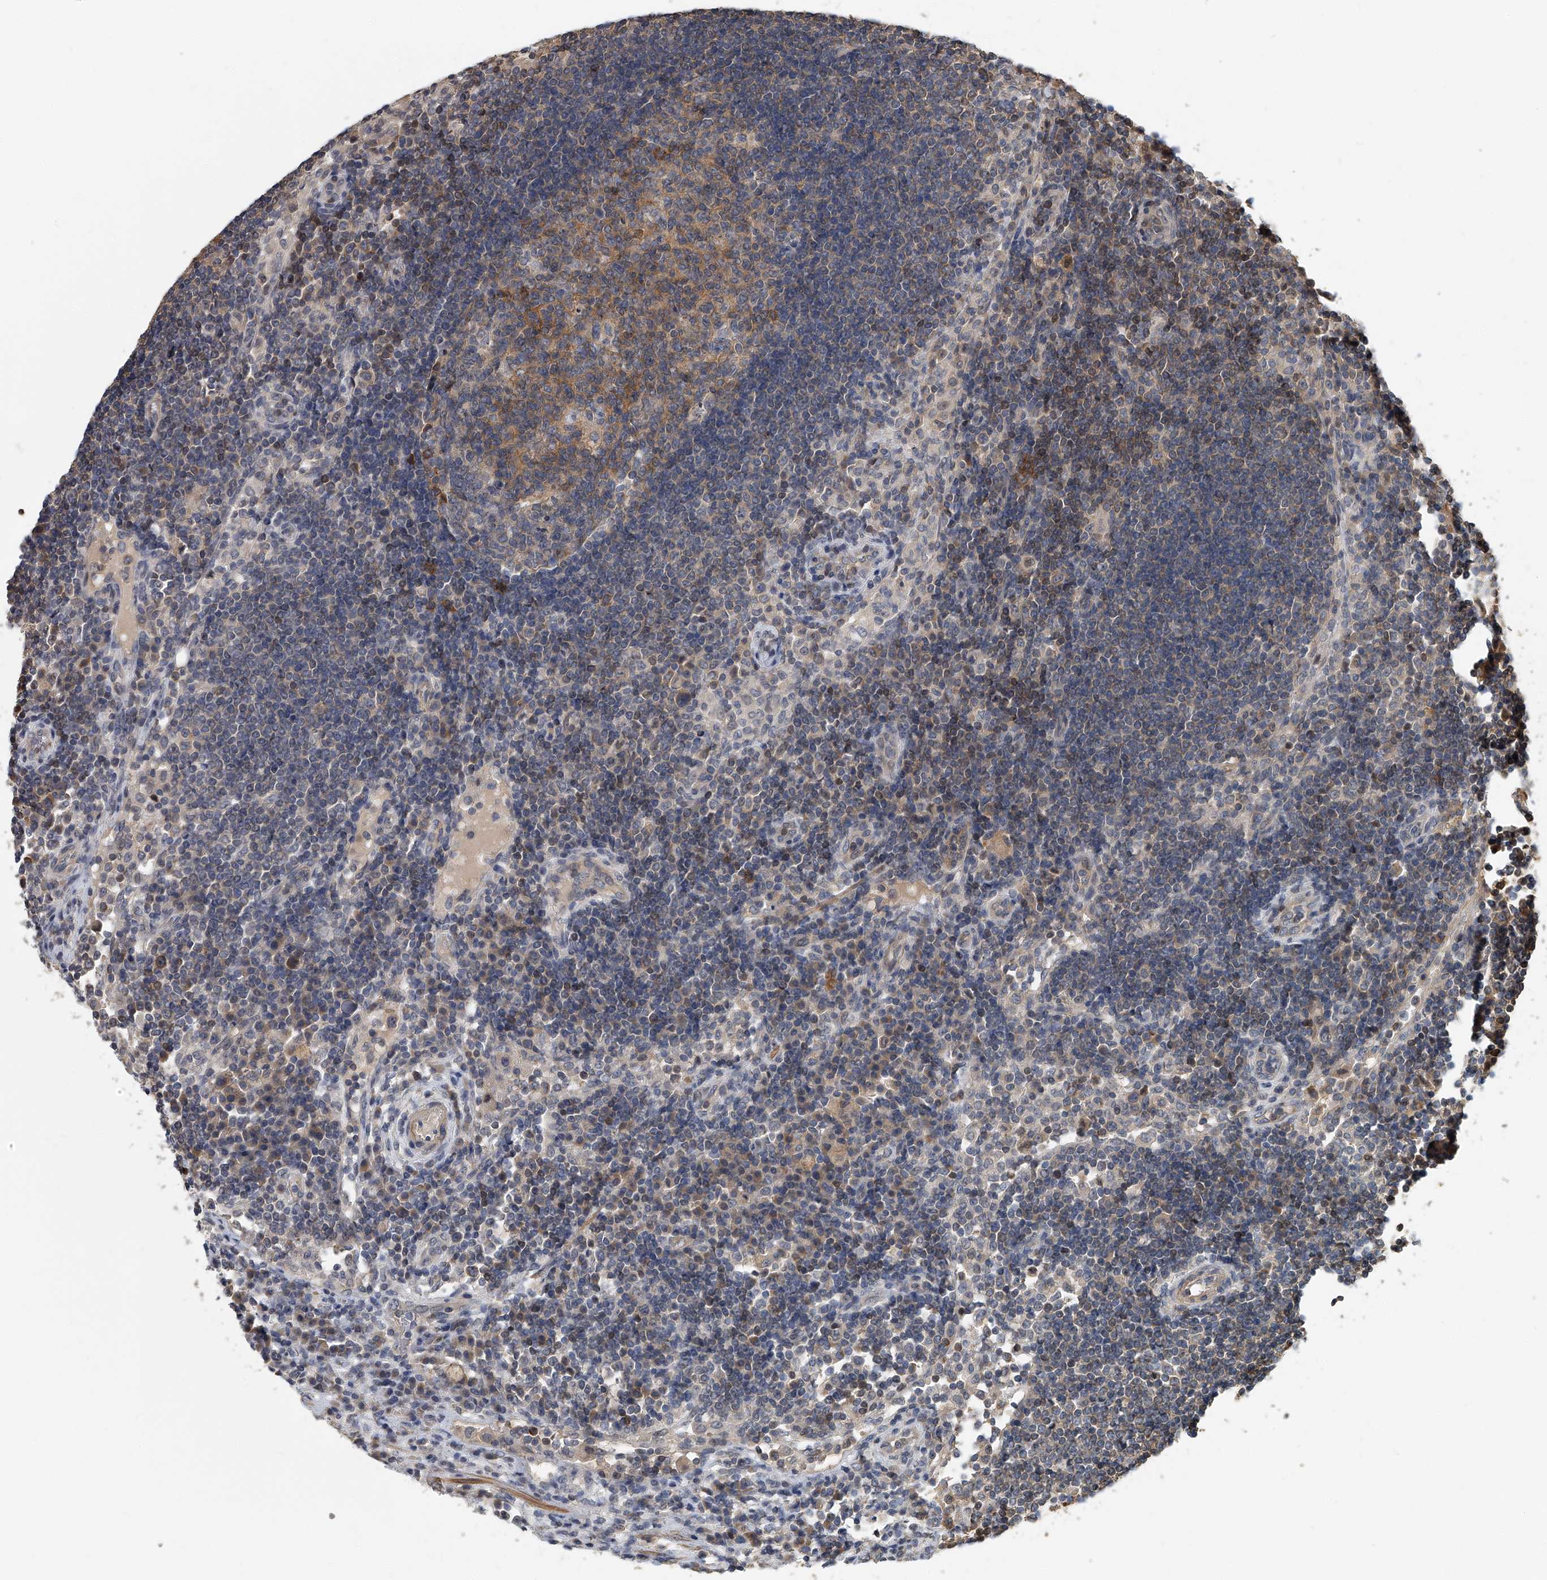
{"staining": {"intensity": "moderate", "quantity": "25%-75%", "location": "cytoplasmic/membranous"}, "tissue": "lymph node", "cell_type": "Germinal center cells", "image_type": "normal", "snomed": [{"axis": "morphology", "description": "Normal tissue, NOS"}, {"axis": "topography", "description": "Lymph node"}], "caption": "An image of human lymph node stained for a protein exhibits moderate cytoplasmic/membranous brown staining in germinal center cells.", "gene": "CD200", "patient": {"sex": "female", "age": 53}}